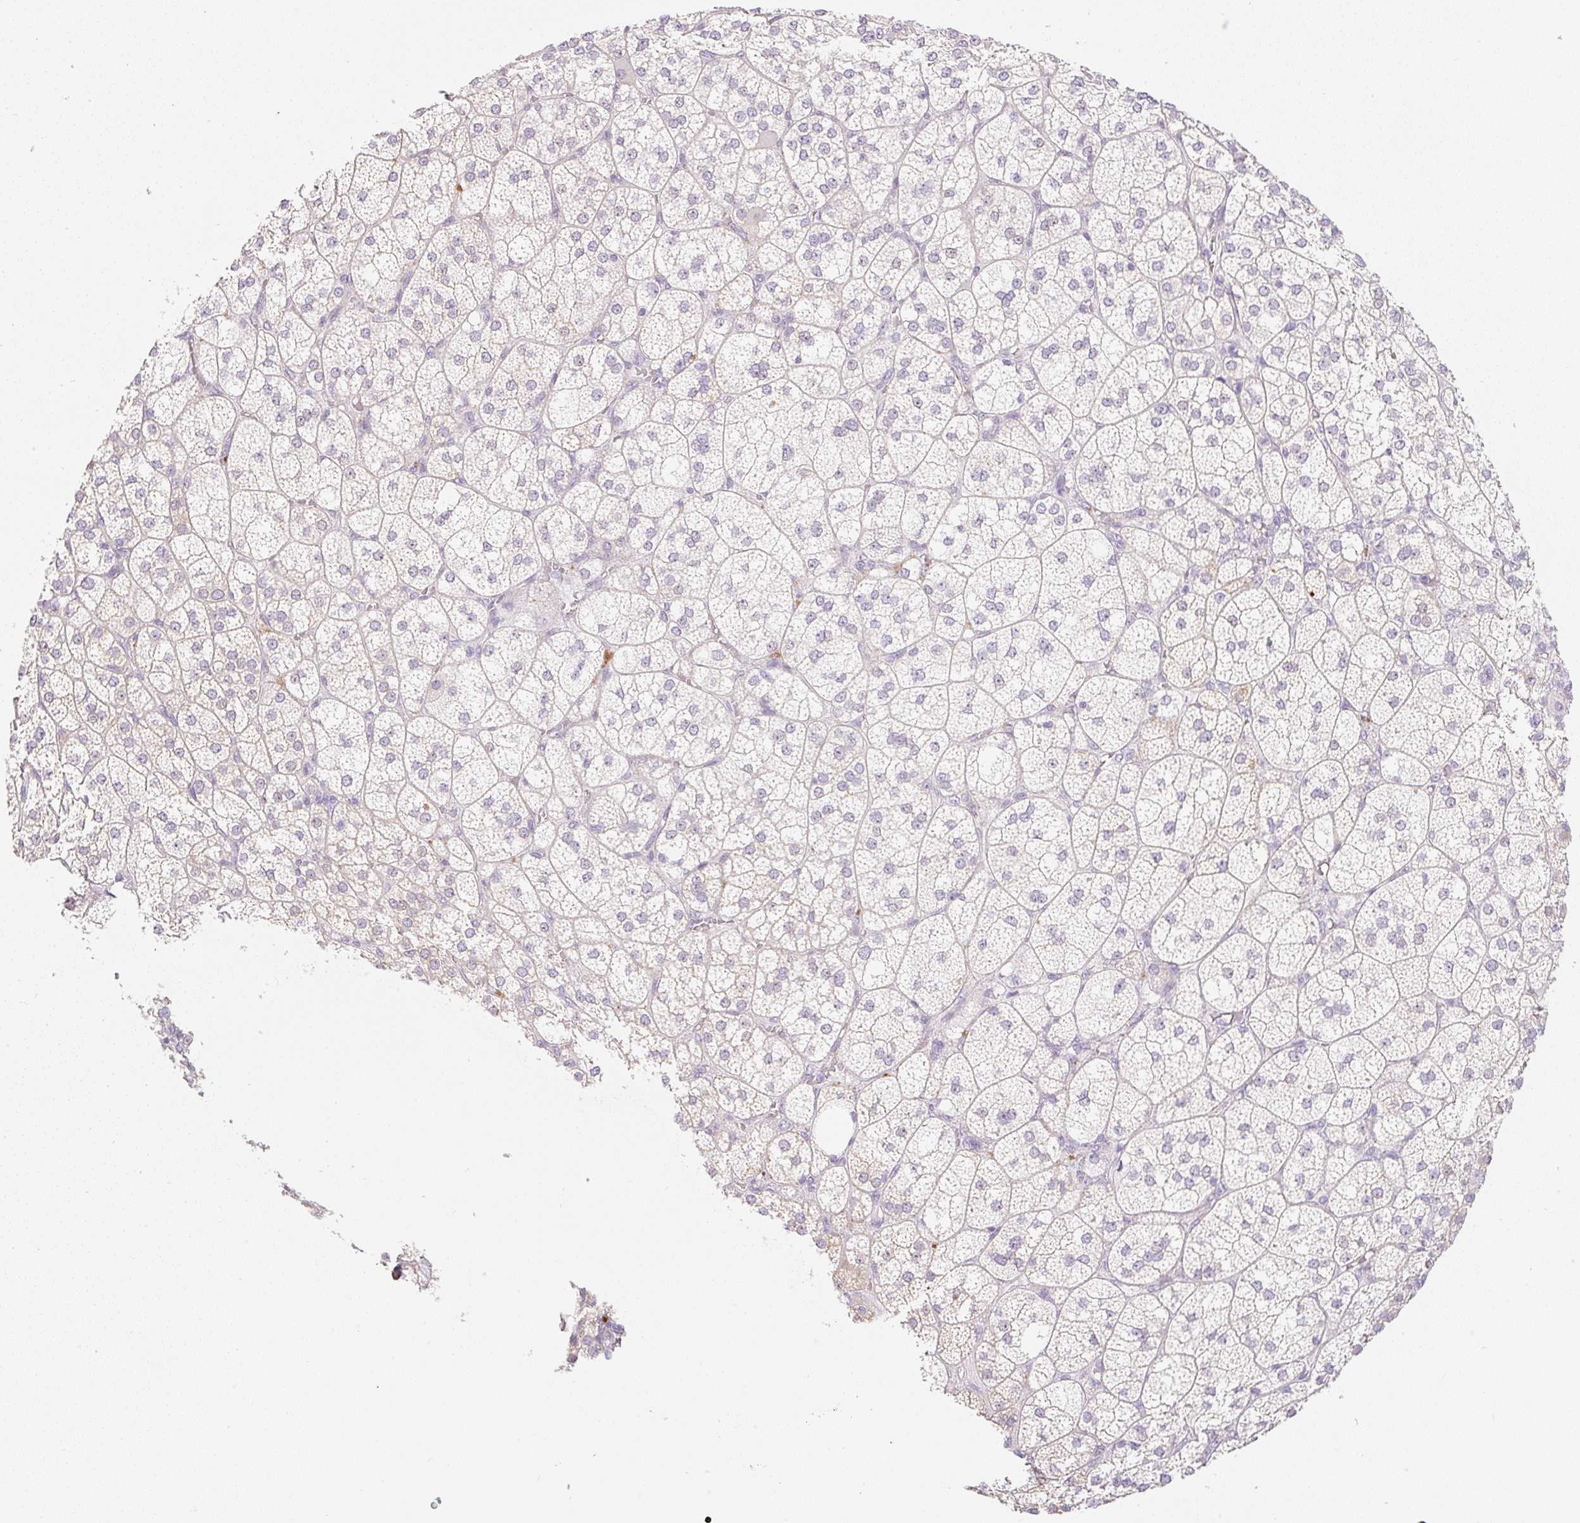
{"staining": {"intensity": "moderate", "quantity": "<25%", "location": "cytoplasmic/membranous"}, "tissue": "adrenal gland", "cell_type": "Glandular cells", "image_type": "normal", "snomed": [{"axis": "morphology", "description": "Normal tissue, NOS"}, {"axis": "topography", "description": "Adrenal gland"}], "caption": "DAB (3,3'-diaminobenzidine) immunohistochemical staining of benign adrenal gland demonstrates moderate cytoplasmic/membranous protein positivity in approximately <25% of glandular cells.", "gene": "MIA2", "patient": {"sex": "female", "age": 60}}